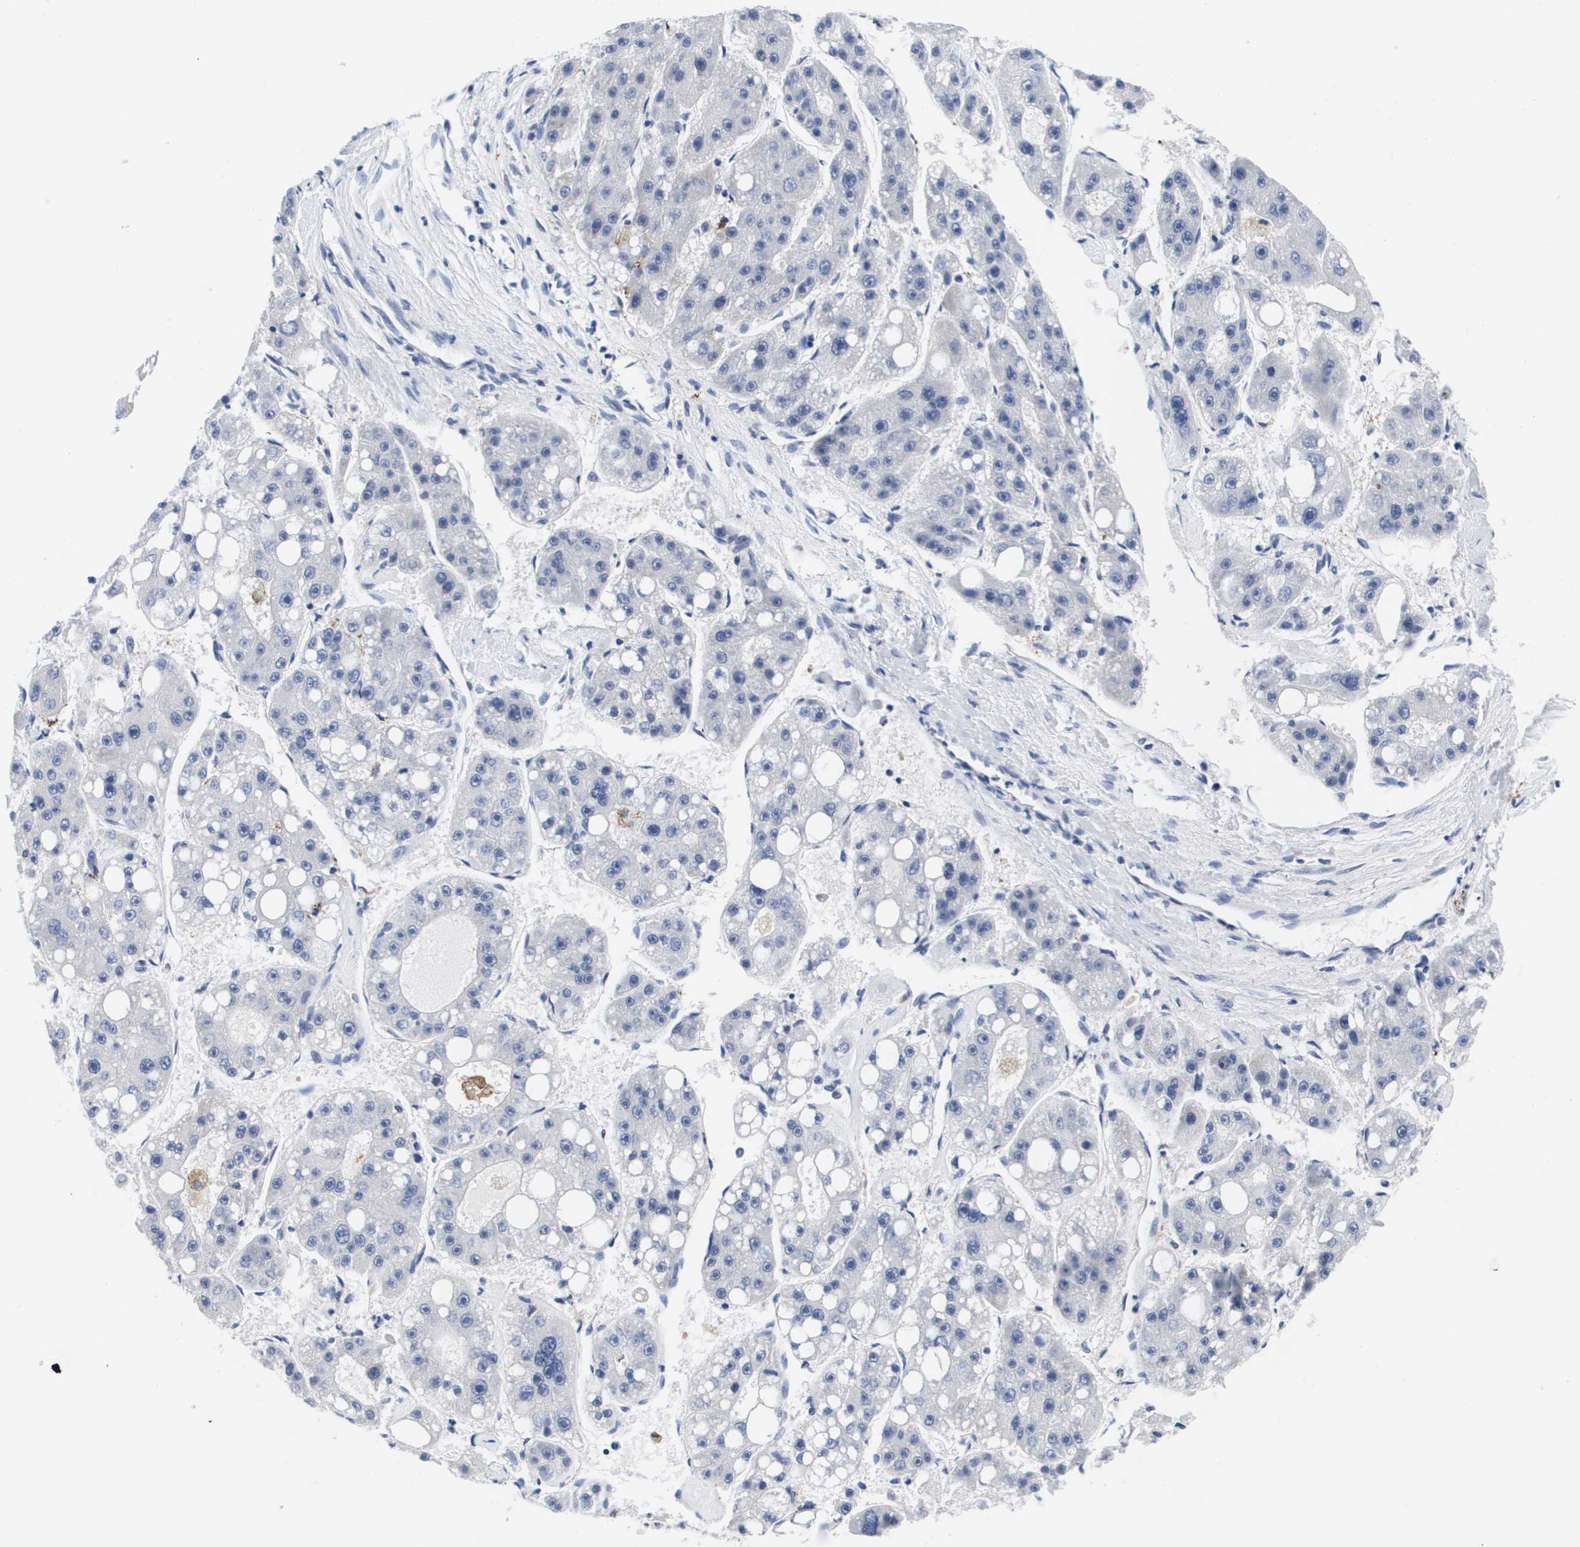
{"staining": {"intensity": "negative", "quantity": "none", "location": "none"}, "tissue": "liver cancer", "cell_type": "Tumor cells", "image_type": "cancer", "snomed": [{"axis": "morphology", "description": "Carcinoma, Hepatocellular, NOS"}, {"axis": "topography", "description": "Liver"}], "caption": "Liver cancer was stained to show a protein in brown. There is no significant positivity in tumor cells. (Immunohistochemistry, brightfield microscopy, high magnification).", "gene": "HMOX1", "patient": {"sex": "female", "age": 61}}